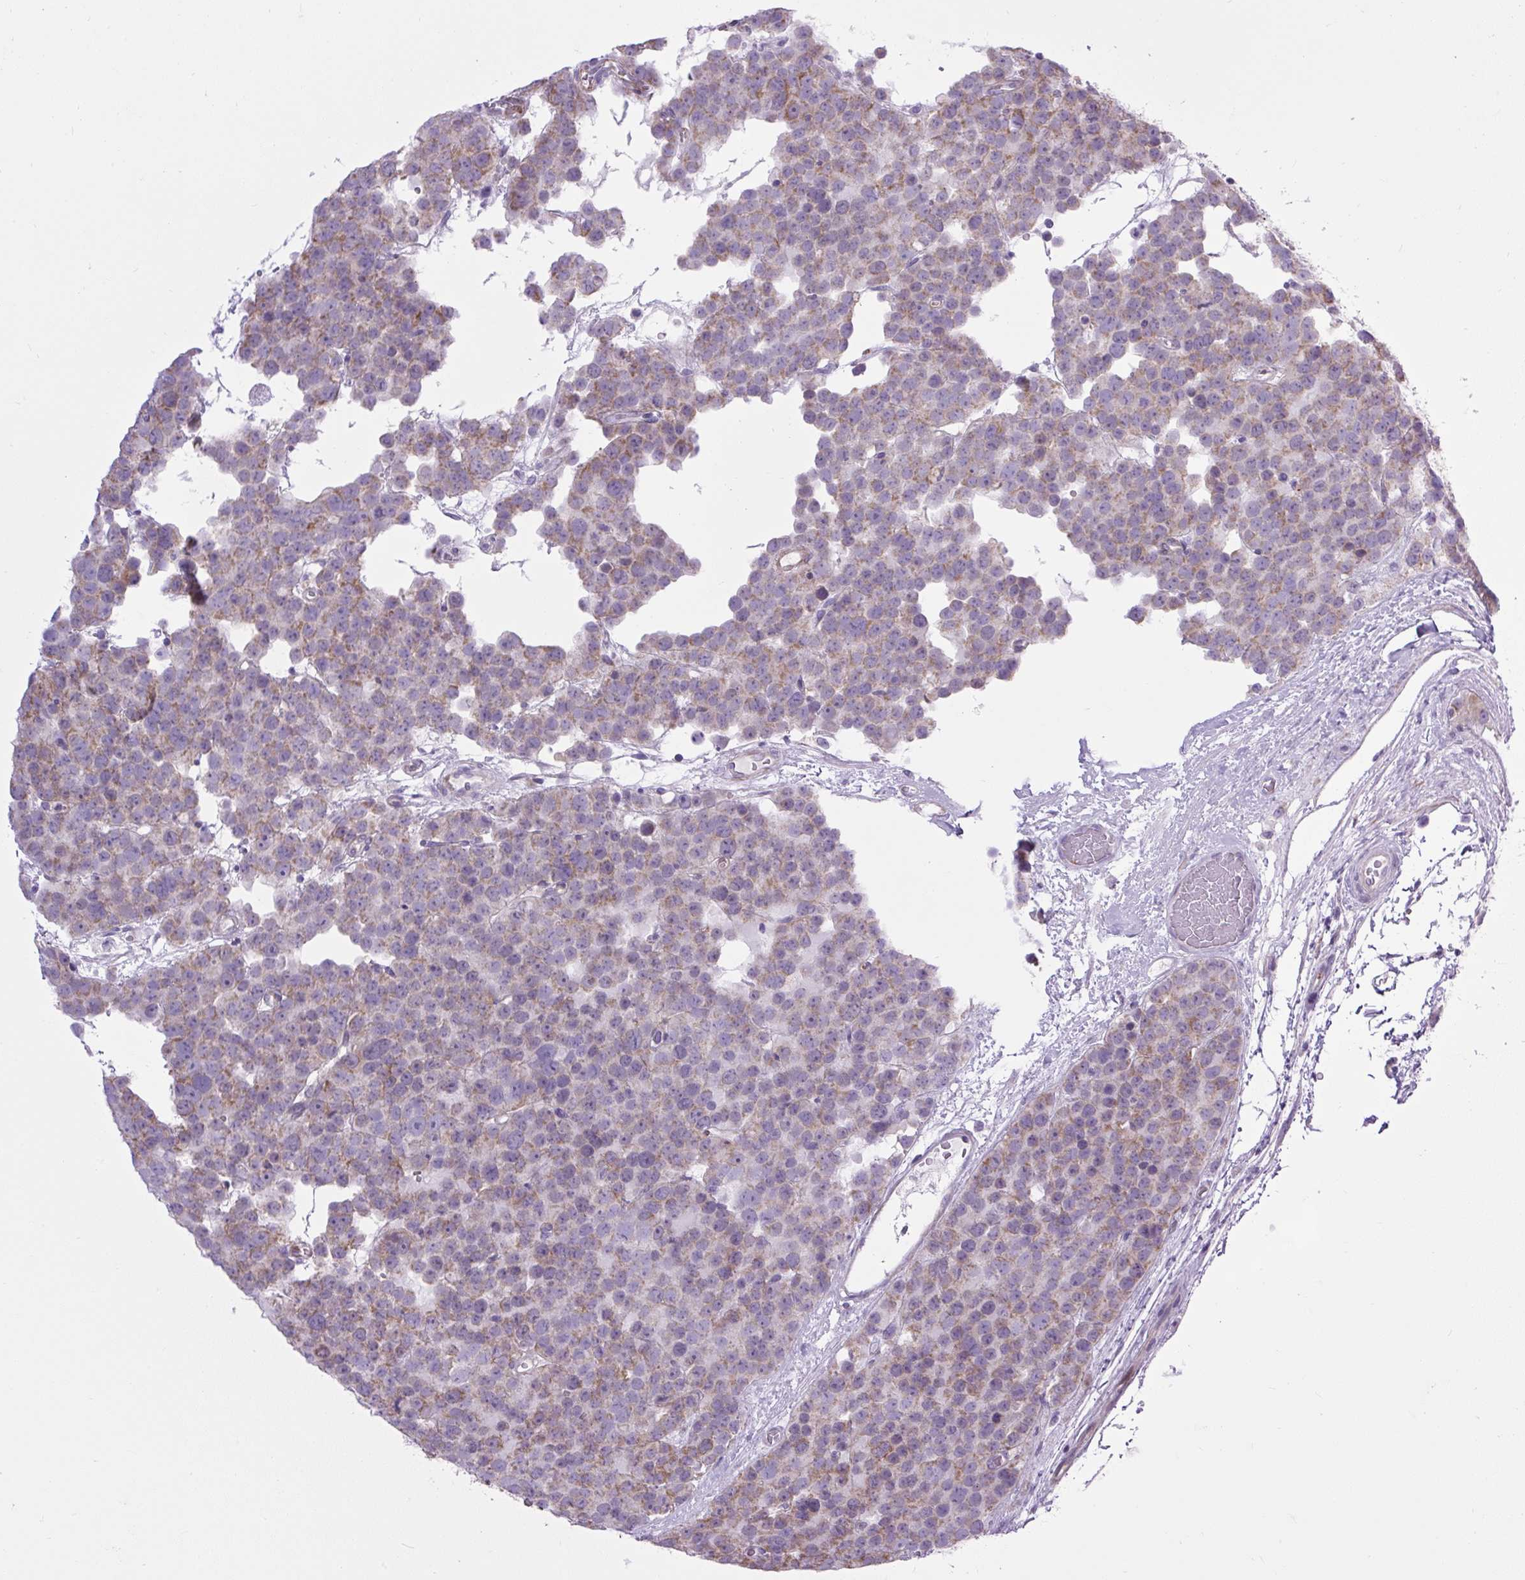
{"staining": {"intensity": "moderate", "quantity": "25%-75%", "location": "cytoplasmic/membranous"}, "tissue": "testis cancer", "cell_type": "Tumor cells", "image_type": "cancer", "snomed": [{"axis": "morphology", "description": "Seminoma, NOS"}, {"axis": "topography", "description": "Testis"}], "caption": "Tumor cells reveal moderate cytoplasmic/membranous staining in approximately 25%-75% of cells in testis cancer (seminoma).", "gene": "RNASE10", "patient": {"sex": "male", "age": 71}}